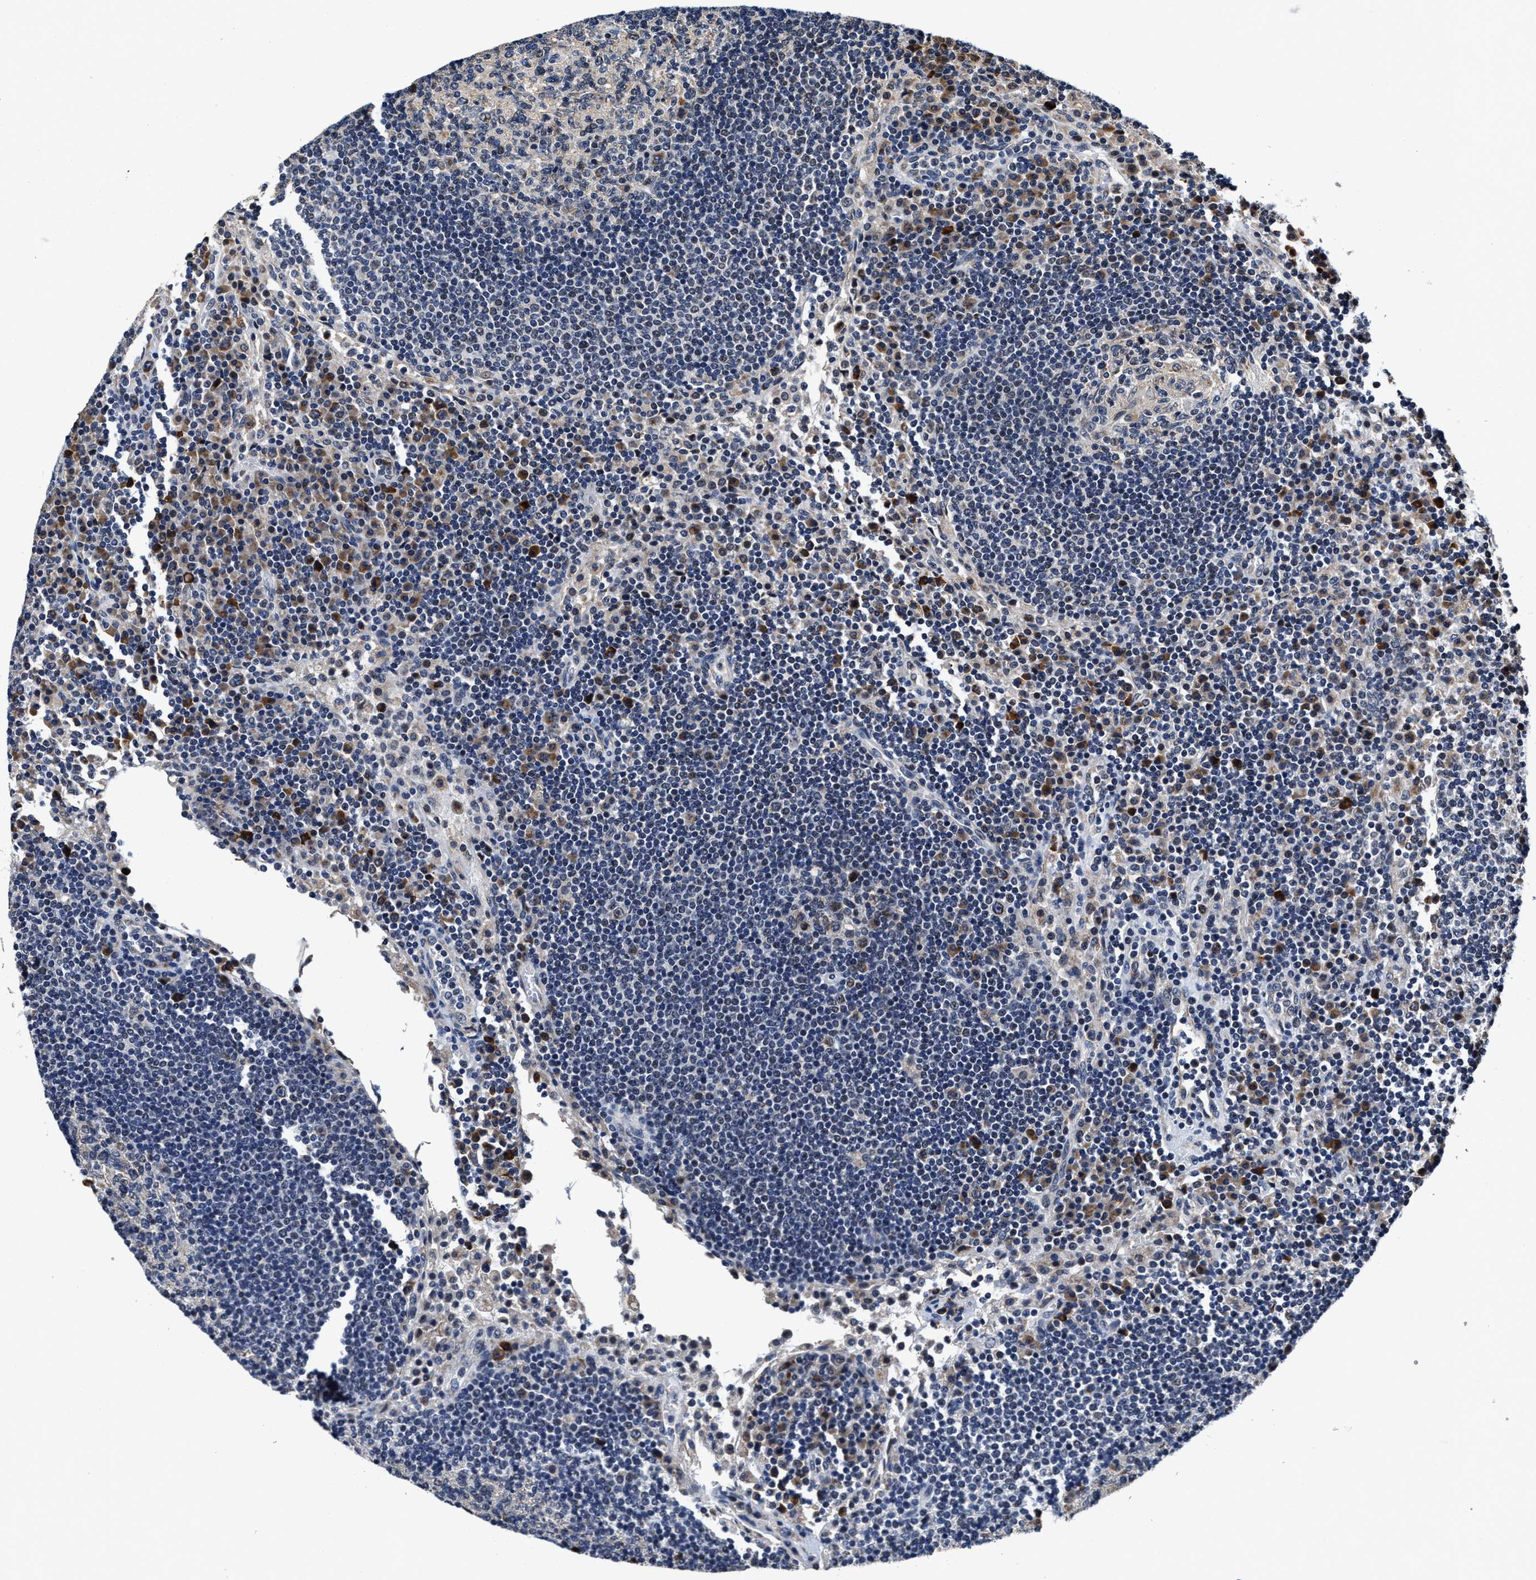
{"staining": {"intensity": "negative", "quantity": "none", "location": "none"}, "tissue": "lymph node", "cell_type": "Germinal center cells", "image_type": "normal", "snomed": [{"axis": "morphology", "description": "Normal tissue, NOS"}, {"axis": "topography", "description": "Lymph node"}], "caption": "High magnification brightfield microscopy of normal lymph node stained with DAB (3,3'-diaminobenzidine) (brown) and counterstained with hematoxylin (blue): germinal center cells show no significant staining. (DAB IHC visualized using brightfield microscopy, high magnification).", "gene": "TMEM53", "patient": {"sex": "female", "age": 53}}